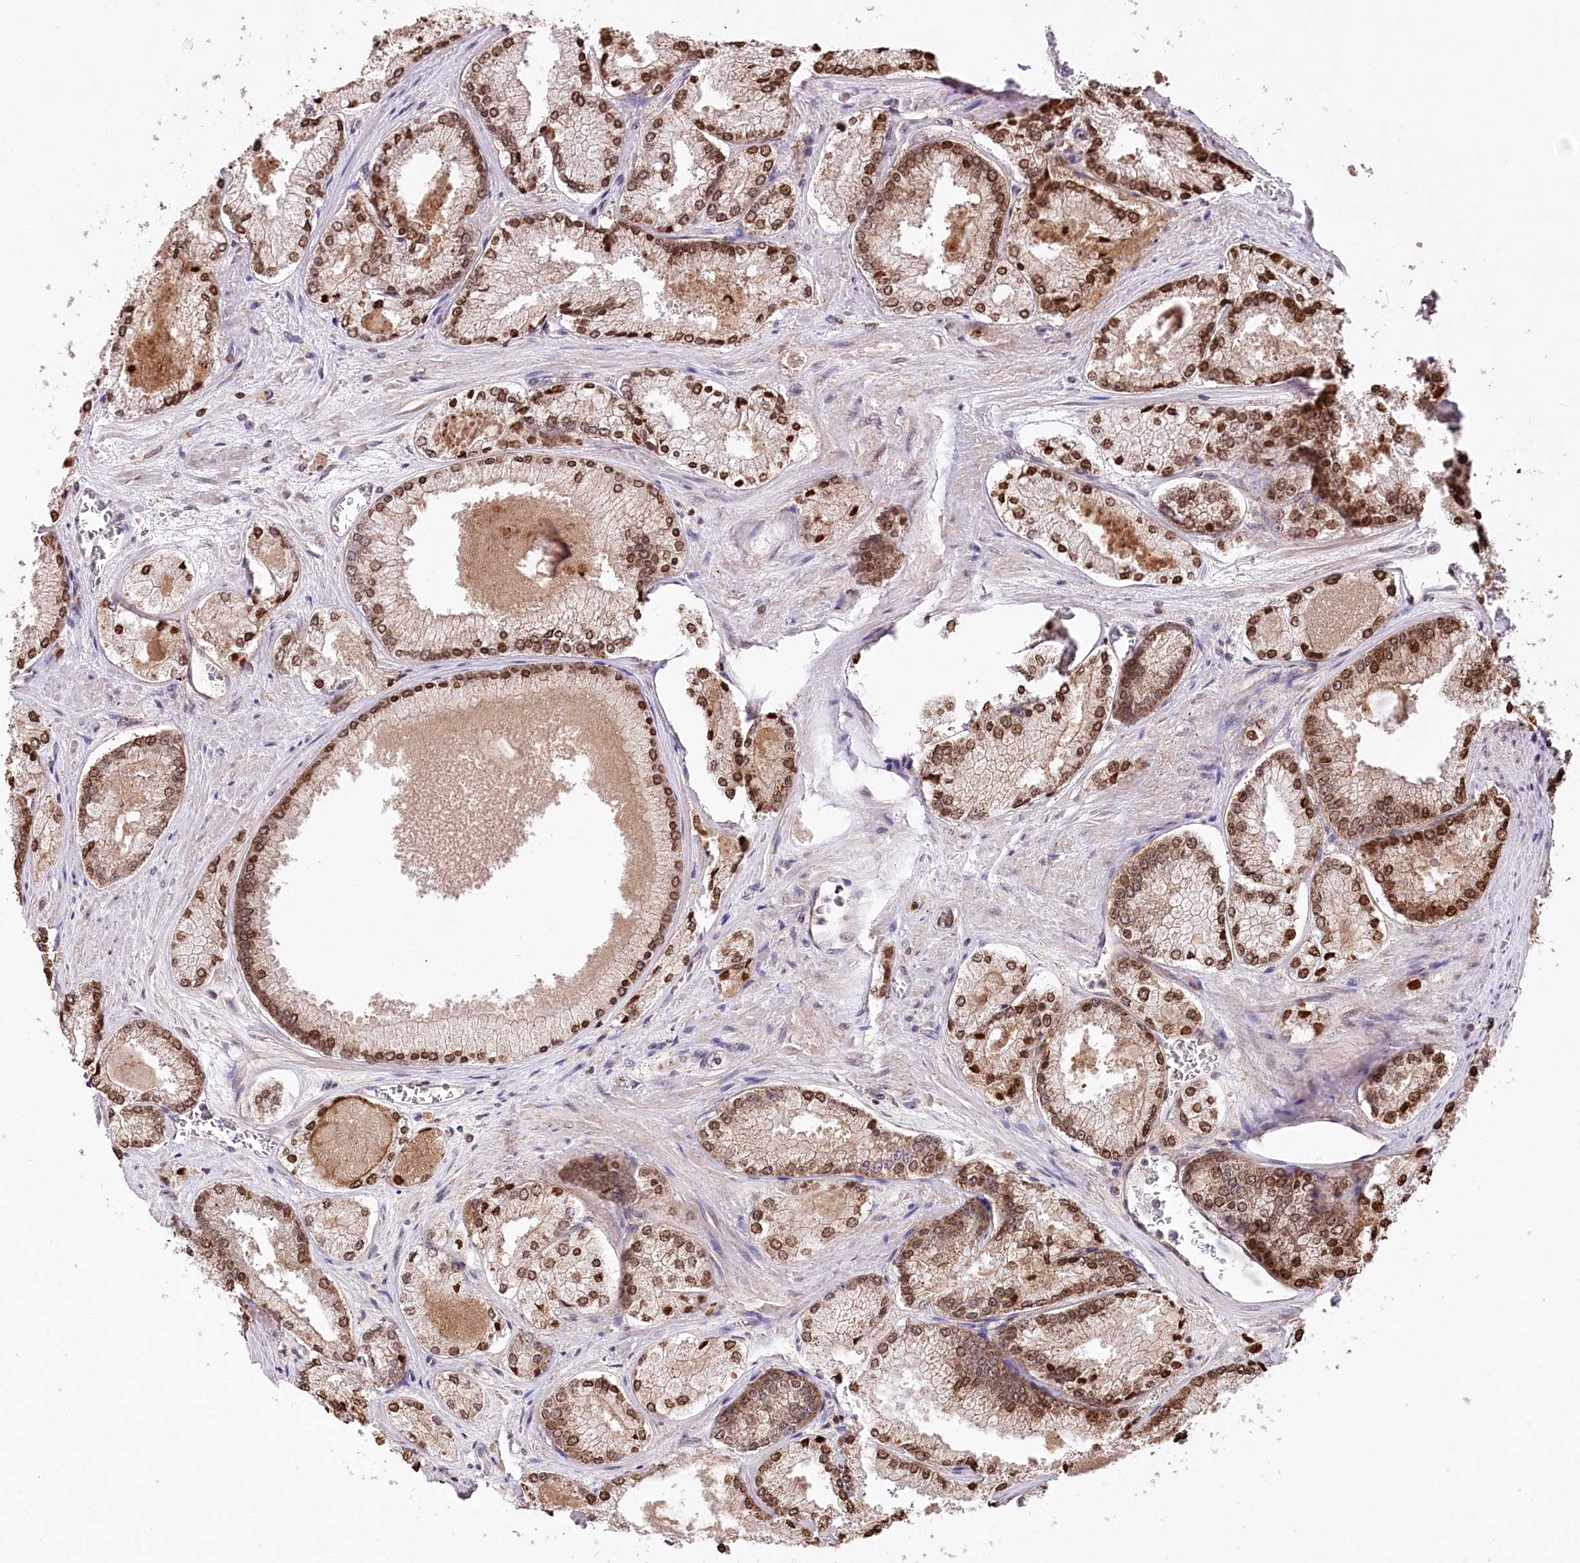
{"staining": {"intensity": "moderate", "quantity": ">75%", "location": "cytoplasmic/membranous,nuclear"}, "tissue": "prostate cancer", "cell_type": "Tumor cells", "image_type": "cancer", "snomed": [{"axis": "morphology", "description": "Adenocarcinoma, Low grade"}, {"axis": "topography", "description": "Prostate"}], "caption": "High-magnification brightfield microscopy of prostate cancer stained with DAB (3,3'-diaminobenzidine) (brown) and counterstained with hematoxylin (blue). tumor cells exhibit moderate cytoplasmic/membranous and nuclear expression is present in about>75% of cells.", "gene": "ZFYVE27", "patient": {"sex": "male", "age": 74}}